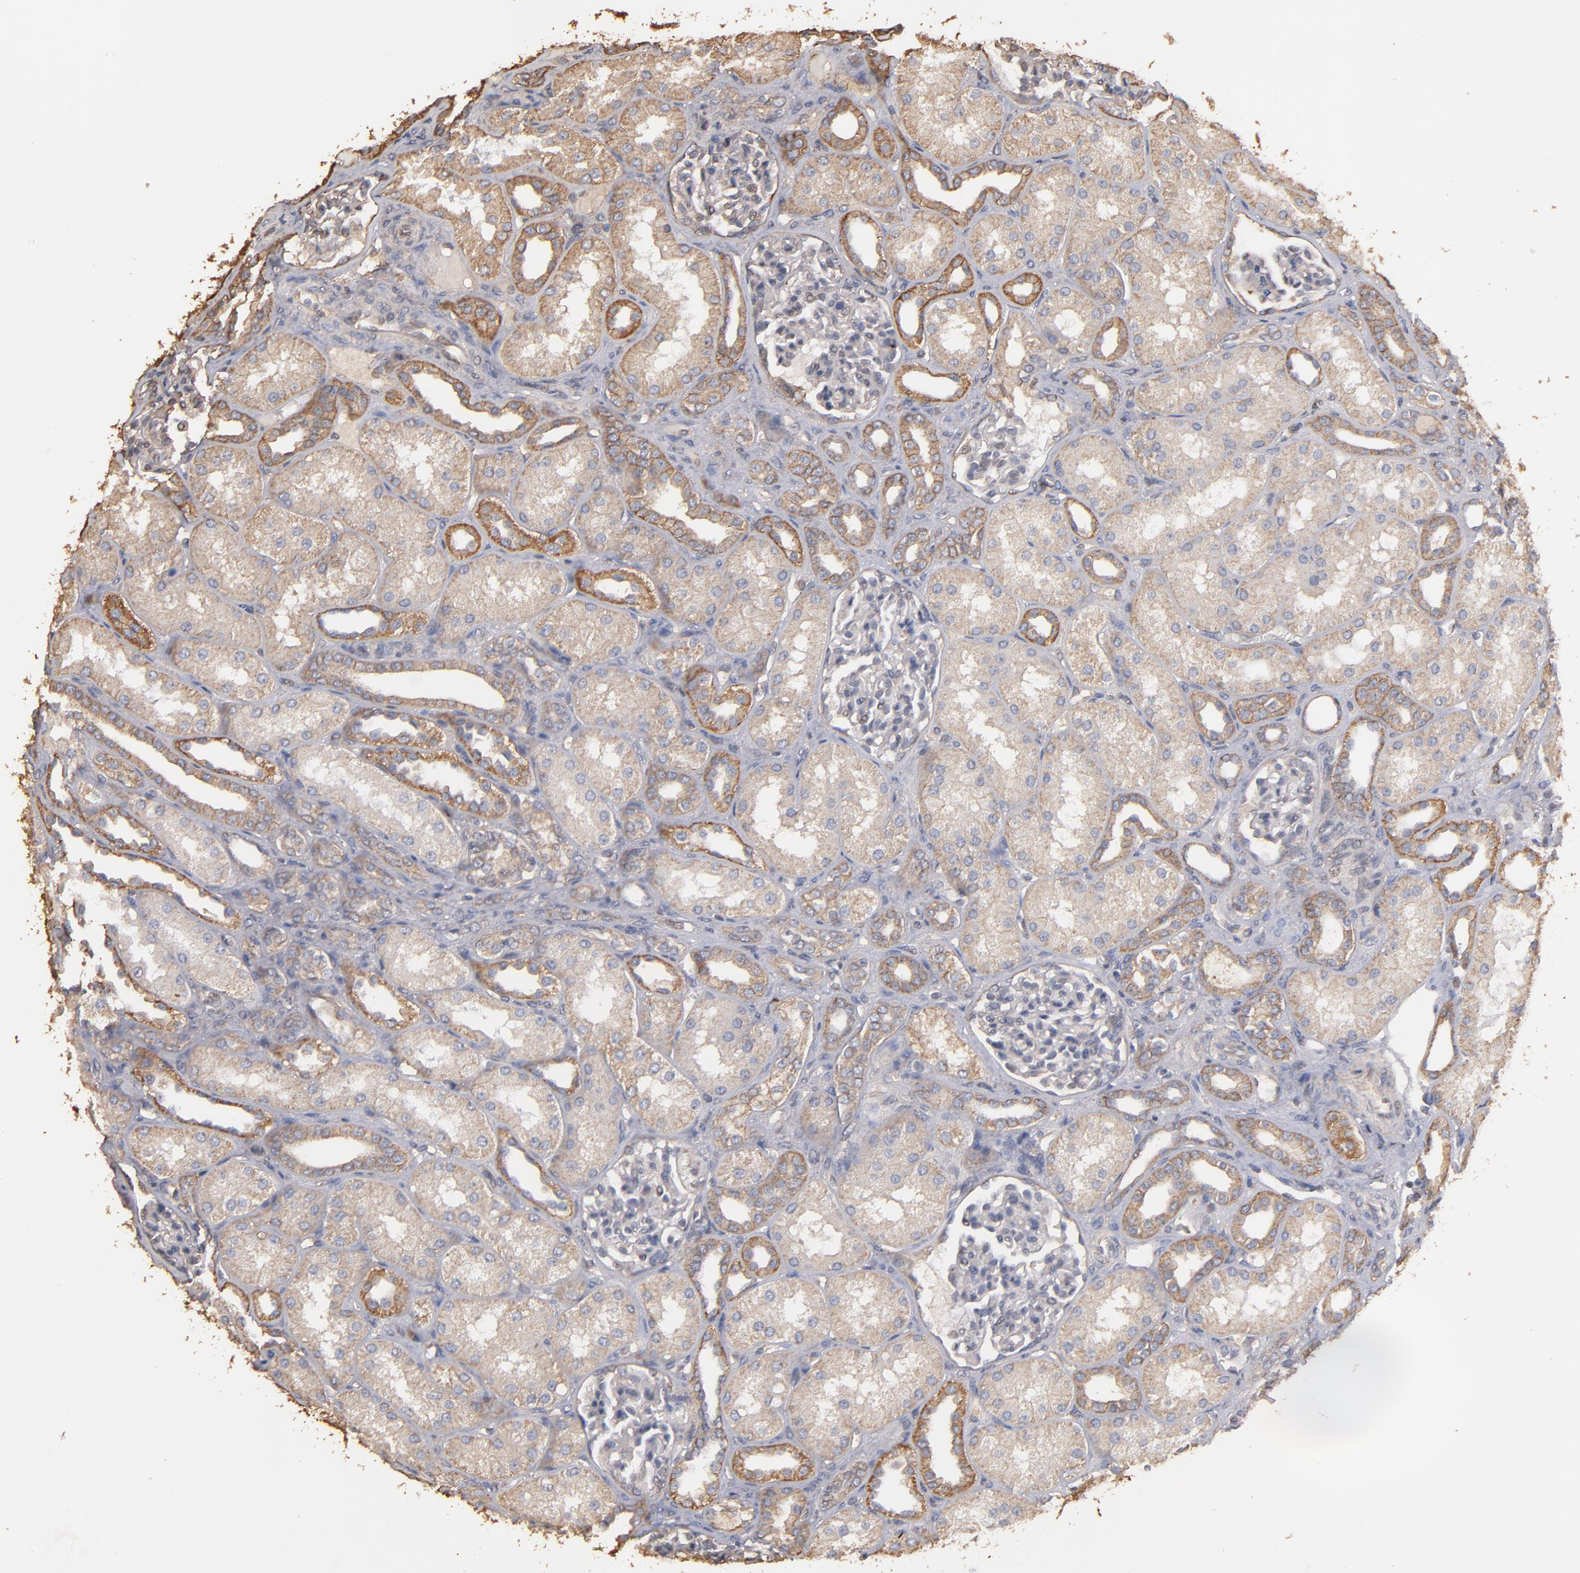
{"staining": {"intensity": "weak", "quantity": "<25%", "location": "nuclear"}, "tissue": "kidney", "cell_type": "Cells in glomeruli", "image_type": "normal", "snomed": [{"axis": "morphology", "description": "Normal tissue, NOS"}, {"axis": "topography", "description": "Kidney"}], "caption": "An image of kidney stained for a protein exhibits no brown staining in cells in glomeruli. The staining was performed using DAB (3,3'-diaminobenzidine) to visualize the protein expression in brown, while the nuclei were stained in blue with hematoxylin (Magnification: 20x).", "gene": "DMD", "patient": {"sex": "male", "age": 7}}